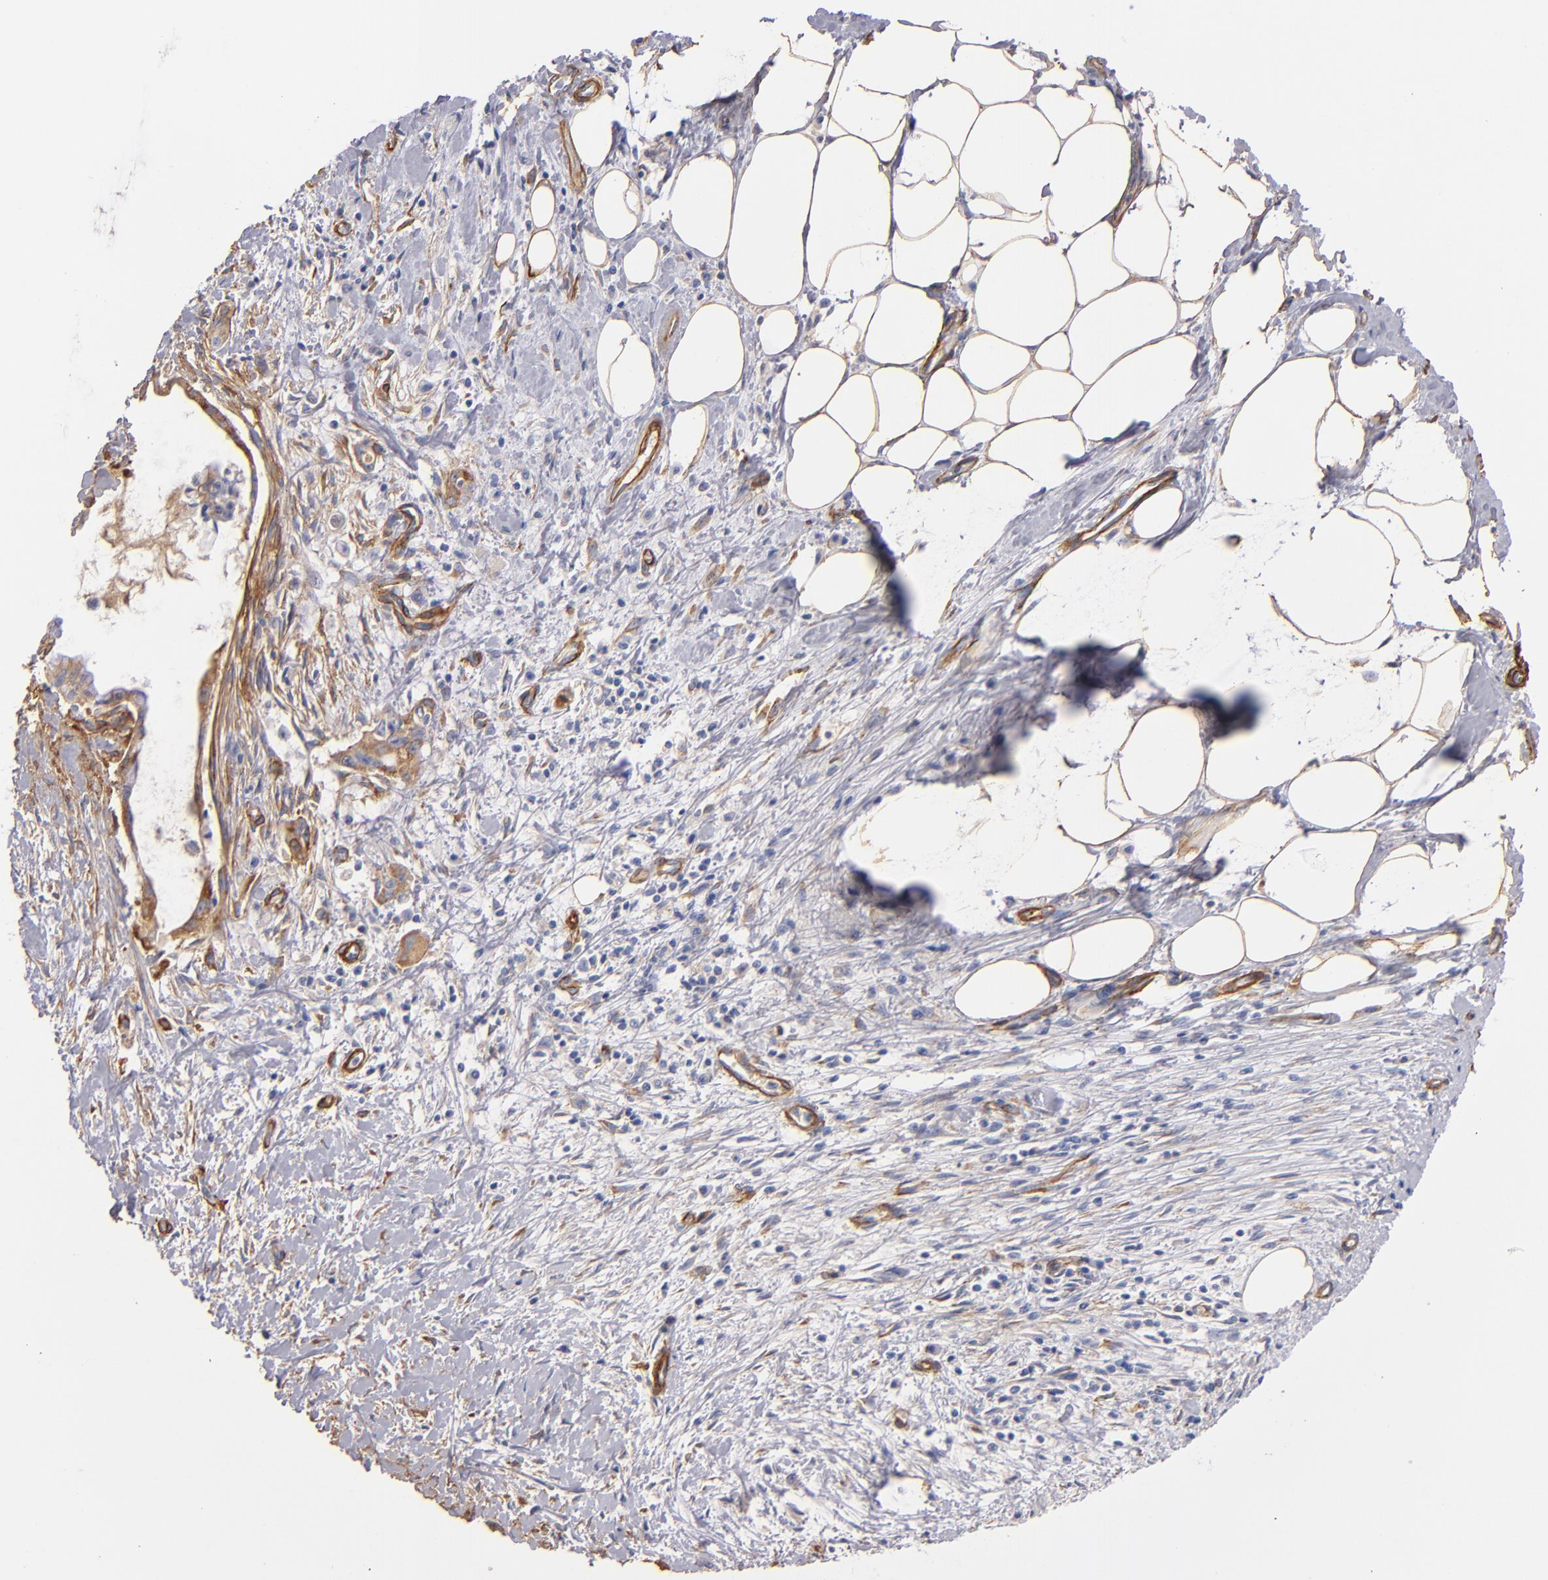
{"staining": {"intensity": "moderate", "quantity": ">75%", "location": "cytoplasmic/membranous"}, "tissue": "pancreatic cancer", "cell_type": "Tumor cells", "image_type": "cancer", "snomed": [{"axis": "morphology", "description": "Adenocarcinoma, NOS"}, {"axis": "topography", "description": "Pancreas"}], "caption": "This histopathology image displays pancreatic adenocarcinoma stained with IHC to label a protein in brown. The cytoplasmic/membranous of tumor cells show moderate positivity for the protein. Nuclei are counter-stained blue.", "gene": "LAMC1", "patient": {"sex": "male", "age": 59}}